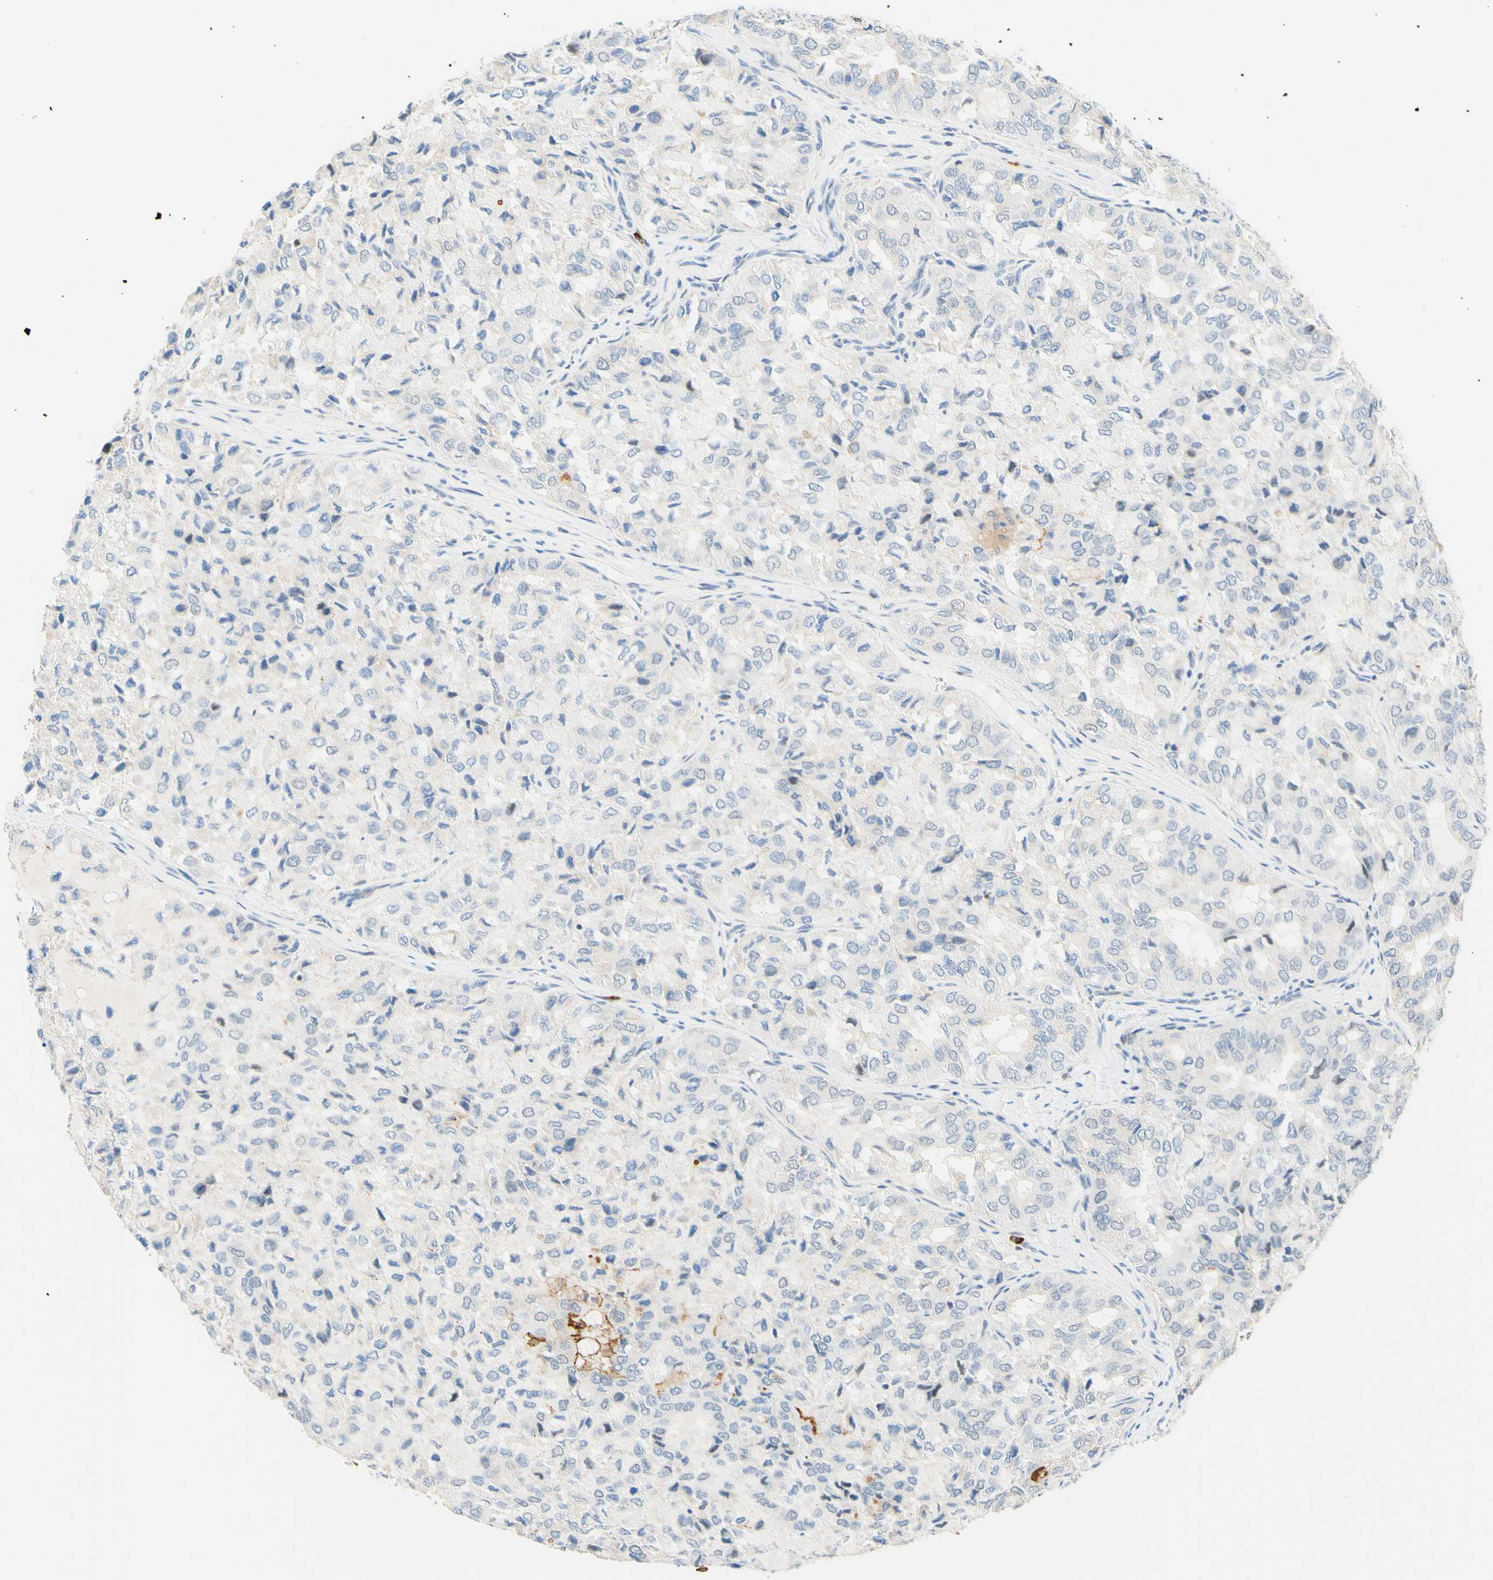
{"staining": {"intensity": "moderate", "quantity": "<25%", "location": "cytoplasmic/membranous"}, "tissue": "thyroid cancer", "cell_type": "Tumor cells", "image_type": "cancer", "snomed": [{"axis": "morphology", "description": "Follicular adenoma carcinoma, NOS"}, {"axis": "topography", "description": "Thyroid gland"}], "caption": "Follicular adenoma carcinoma (thyroid) was stained to show a protein in brown. There is low levels of moderate cytoplasmic/membranous expression in approximately <25% of tumor cells.", "gene": "TREM2", "patient": {"sex": "male", "age": 75}}